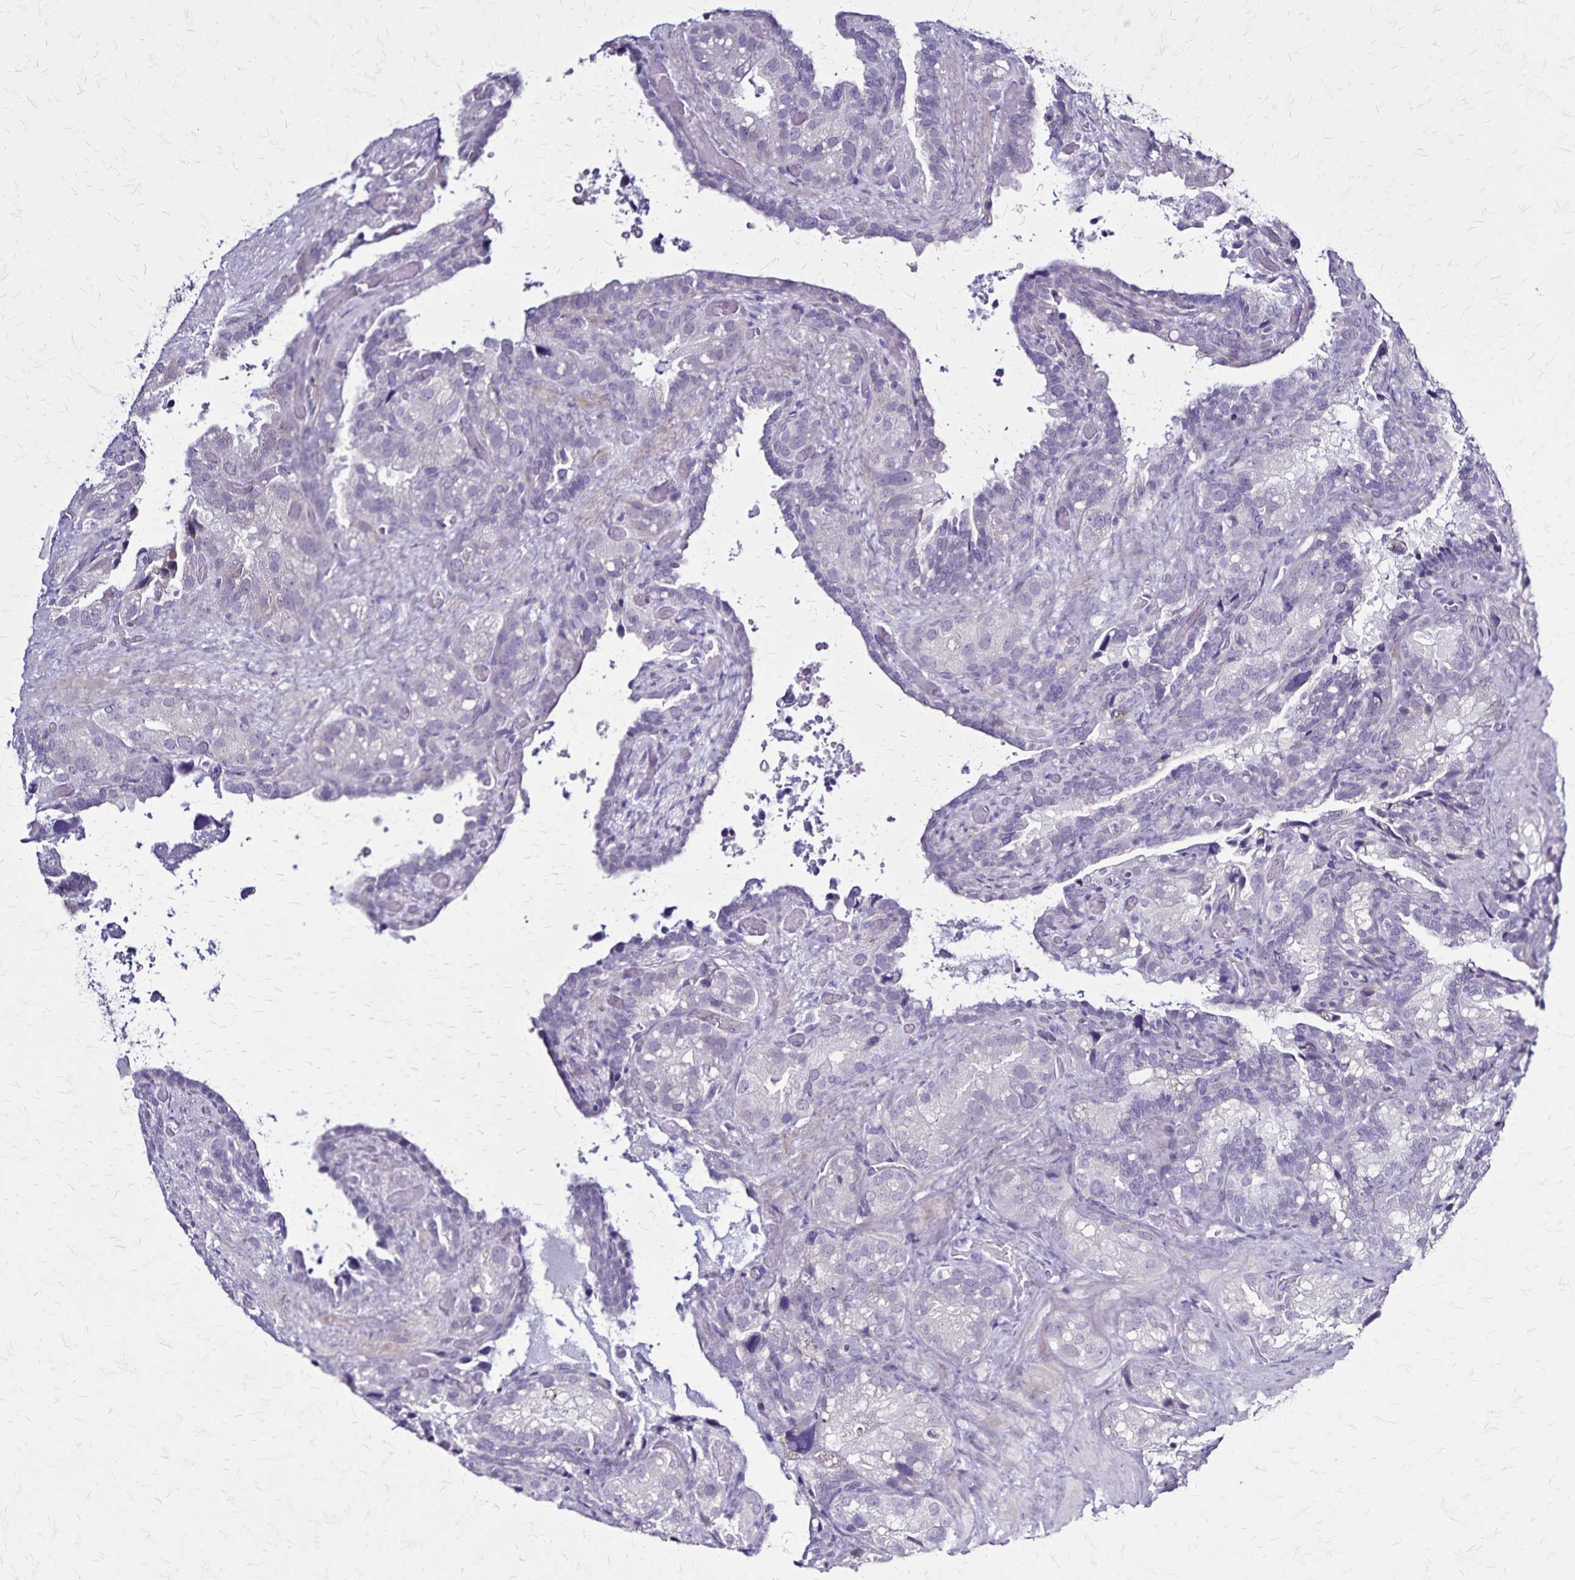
{"staining": {"intensity": "negative", "quantity": "none", "location": "none"}, "tissue": "seminal vesicle", "cell_type": "Glandular cells", "image_type": "normal", "snomed": [{"axis": "morphology", "description": "Normal tissue, NOS"}, {"axis": "topography", "description": "Seminal veicle"}], "caption": "The immunohistochemistry (IHC) micrograph has no significant staining in glandular cells of seminal vesicle. Brightfield microscopy of immunohistochemistry stained with DAB (brown) and hematoxylin (blue), captured at high magnification.", "gene": "PLXNA4", "patient": {"sex": "male", "age": 60}}